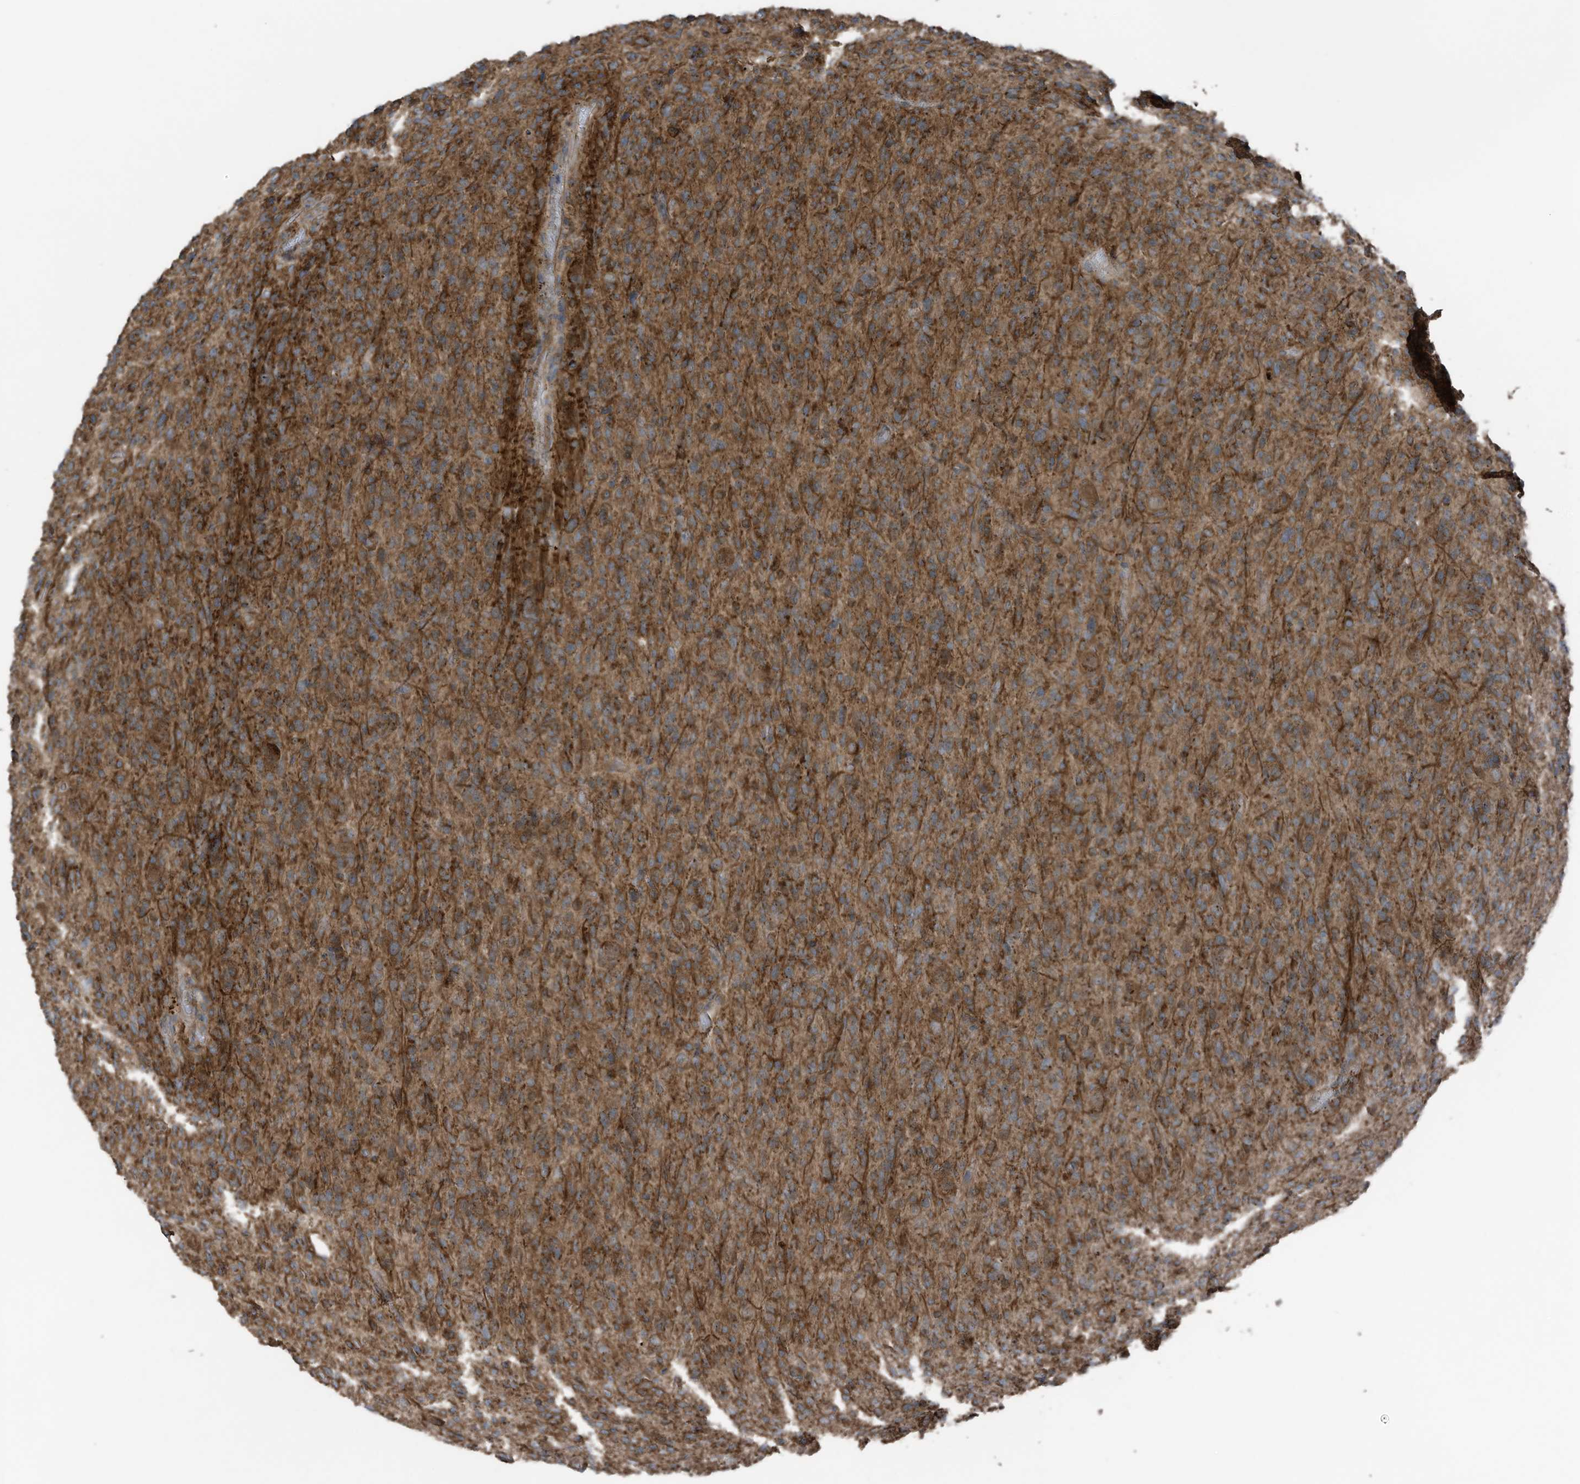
{"staining": {"intensity": "moderate", "quantity": "25%-75%", "location": "cytoplasmic/membranous"}, "tissue": "glioma", "cell_type": "Tumor cells", "image_type": "cancer", "snomed": [{"axis": "morphology", "description": "Glioma, malignant, High grade"}, {"axis": "topography", "description": "Brain"}], "caption": "A medium amount of moderate cytoplasmic/membranous positivity is appreciated in approximately 25%-75% of tumor cells in glioma tissue. The protein is shown in brown color, while the nuclei are stained blue.", "gene": "TXNDC9", "patient": {"sex": "female", "age": 57}}